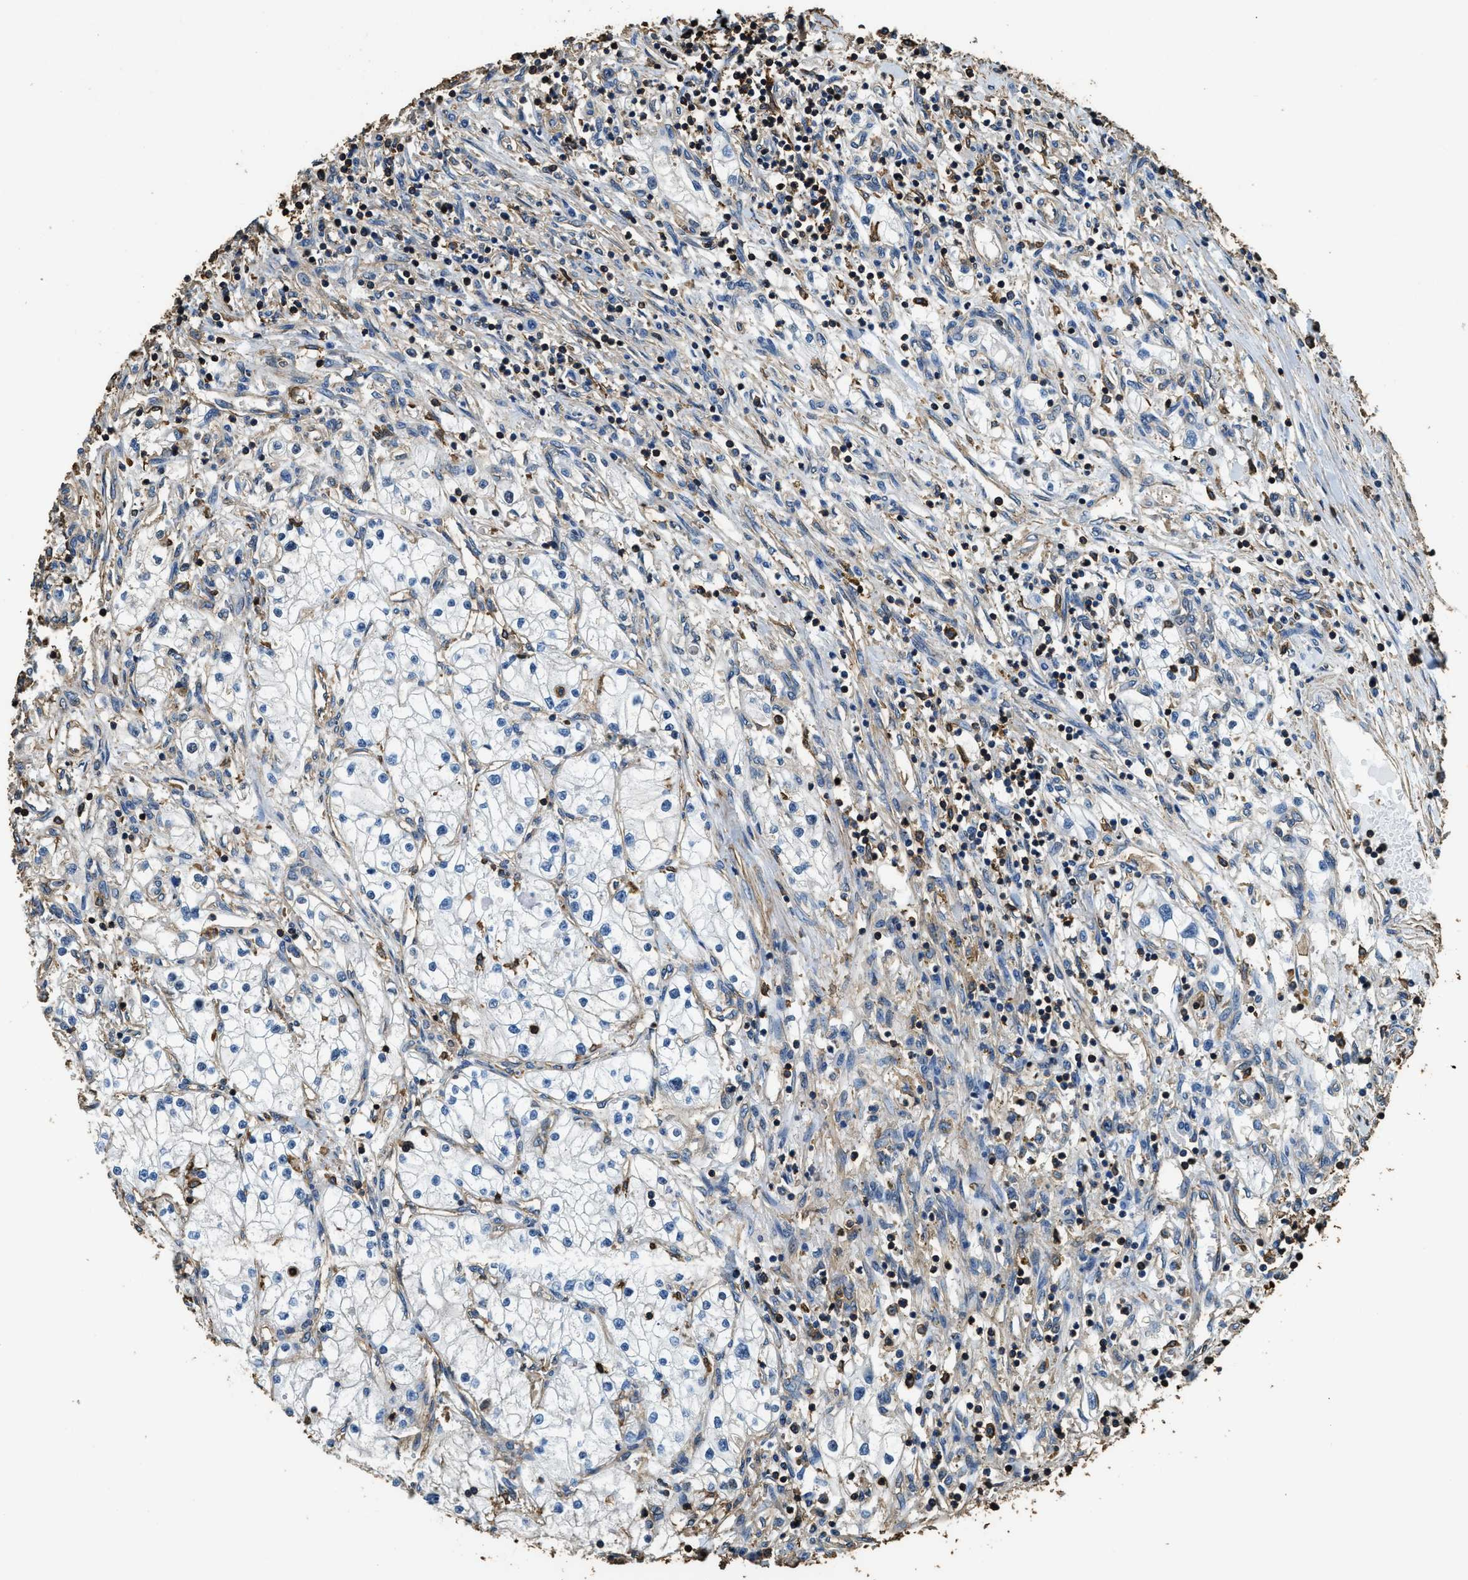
{"staining": {"intensity": "negative", "quantity": "none", "location": "none"}, "tissue": "renal cancer", "cell_type": "Tumor cells", "image_type": "cancer", "snomed": [{"axis": "morphology", "description": "Adenocarcinoma, NOS"}, {"axis": "topography", "description": "Kidney"}], "caption": "Renal cancer (adenocarcinoma) was stained to show a protein in brown. There is no significant expression in tumor cells.", "gene": "ACCS", "patient": {"sex": "male", "age": 68}}